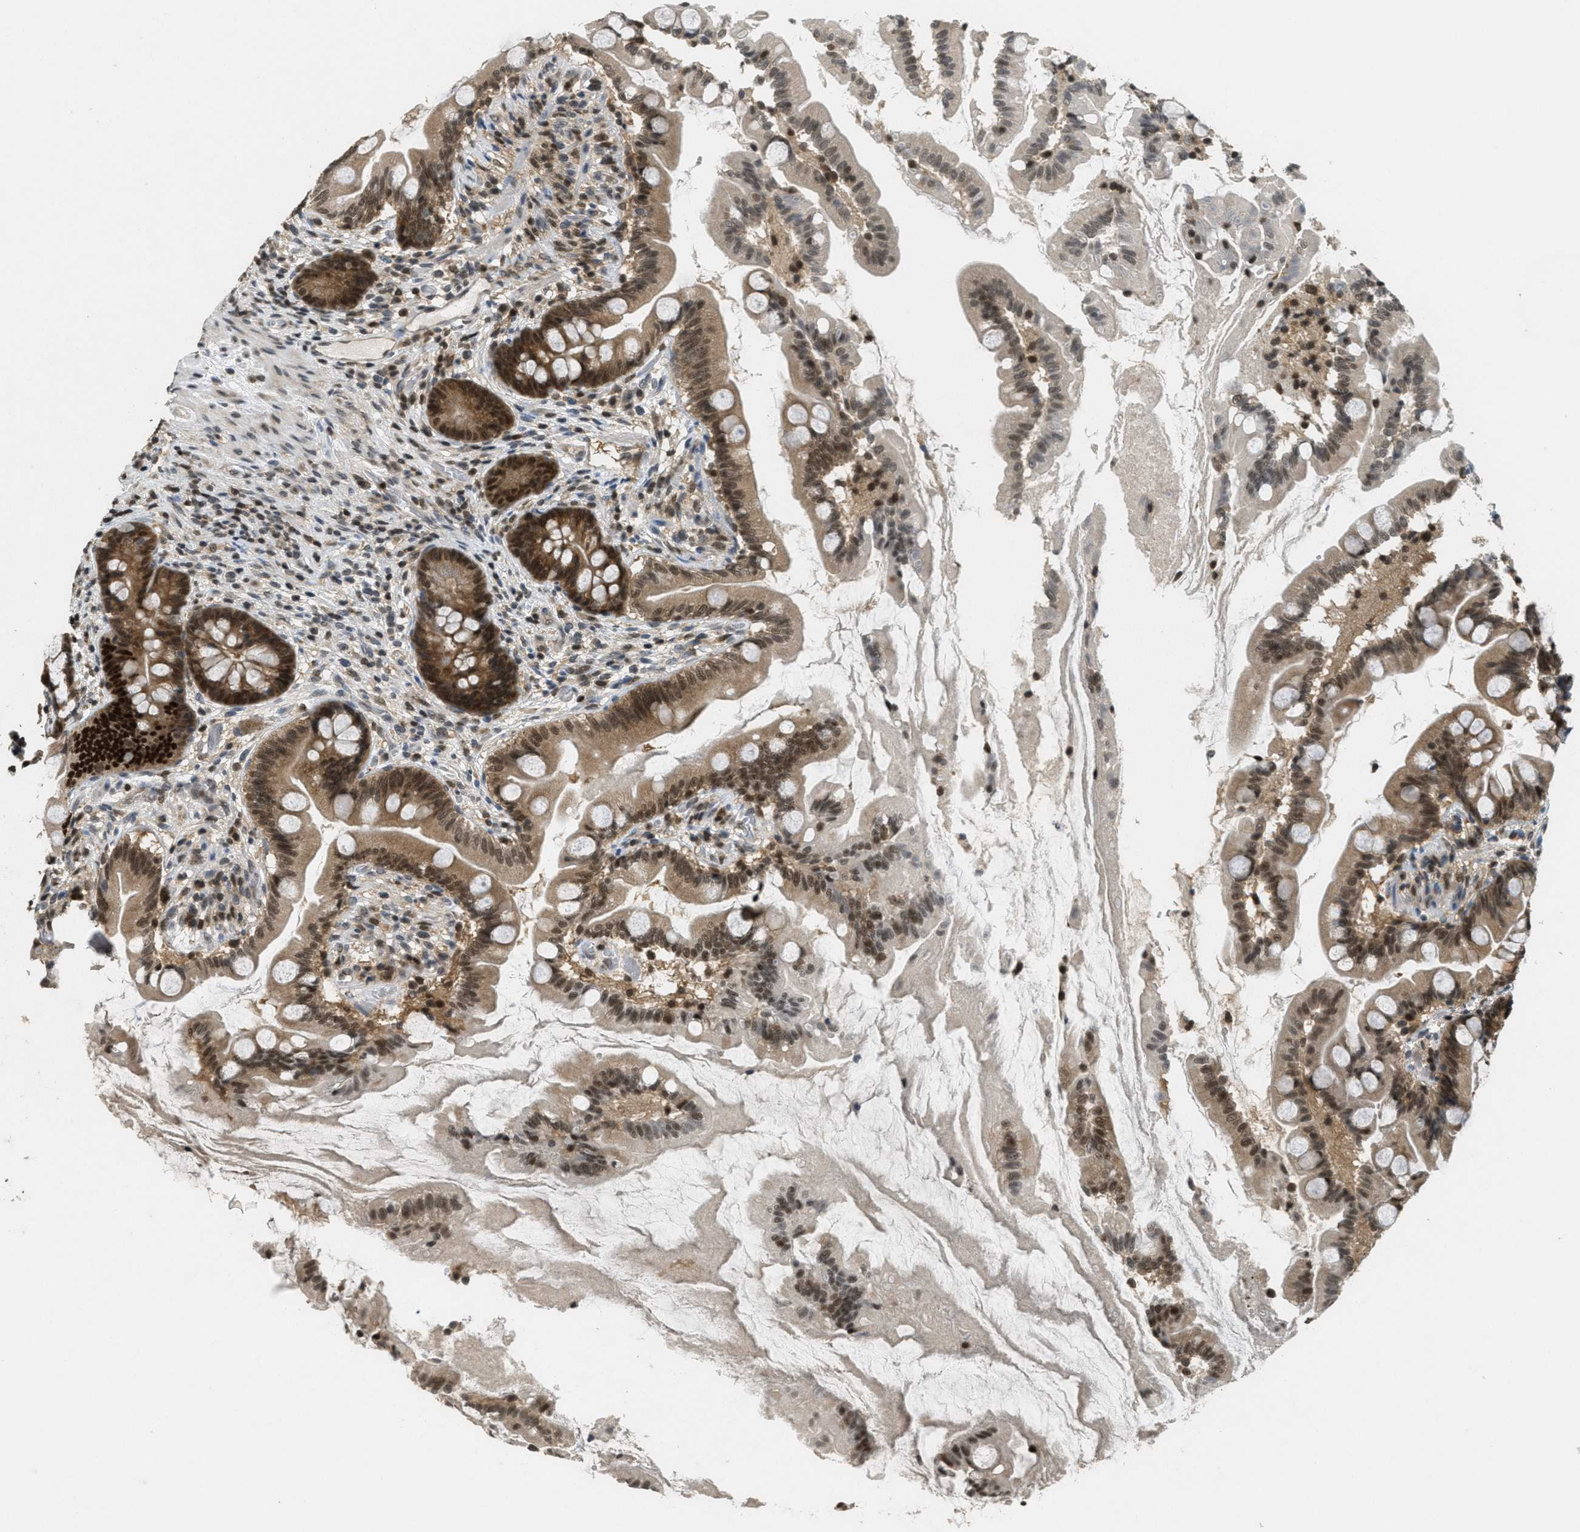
{"staining": {"intensity": "moderate", "quantity": ">75%", "location": "cytoplasmic/membranous,nuclear"}, "tissue": "small intestine", "cell_type": "Glandular cells", "image_type": "normal", "snomed": [{"axis": "morphology", "description": "Normal tissue, NOS"}, {"axis": "topography", "description": "Small intestine"}], "caption": "A histopathology image of human small intestine stained for a protein displays moderate cytoplasmic/membranous,nuclear brown staining in glandular cells. The staining is performed using DAB (3,3'-diaminobenzidine) brown chromogen to label protein expression. The nuclei are counter-stained blue using hematoxylin.", "gene": "DNAJB1", "patient": {"sex": "female", "age": 56}}